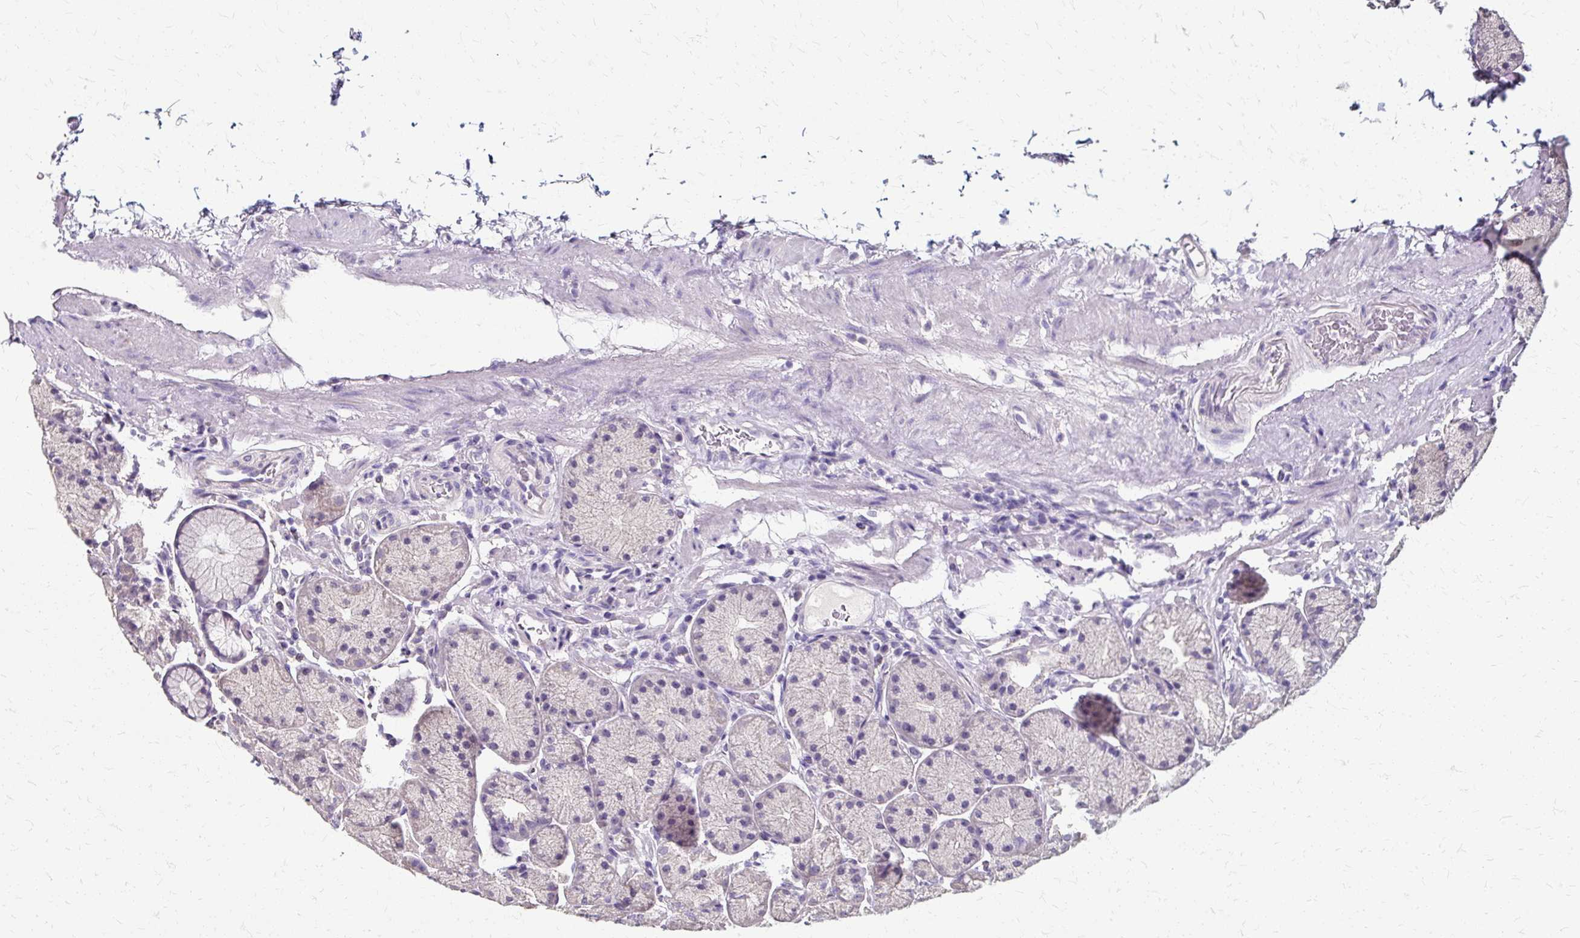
{"staining": {"intensity": "weak", "quantity": "<25%", "location": "cytoplasmic/membranous"}, "tissue": "stomach", "cell_type": "Glandular cells", "image_type": "normal", "snomed": [{"axis": "morphology", "description": "Normal tissue, NOS"}, {"axis": "topography", "description": "Stomach, lower"}], "caption": "A micrograph of stomach stained for a protein demonstrates no brown staining in glandular cells. (Stains: DAB (3,3'-diaminobenzidine) IHC with hematoxylin counter stain, Microscopy: brightfield microscopy at high magnification).", "gene": "KLHL24", "patient": {"sex": "male", "age": 67}}